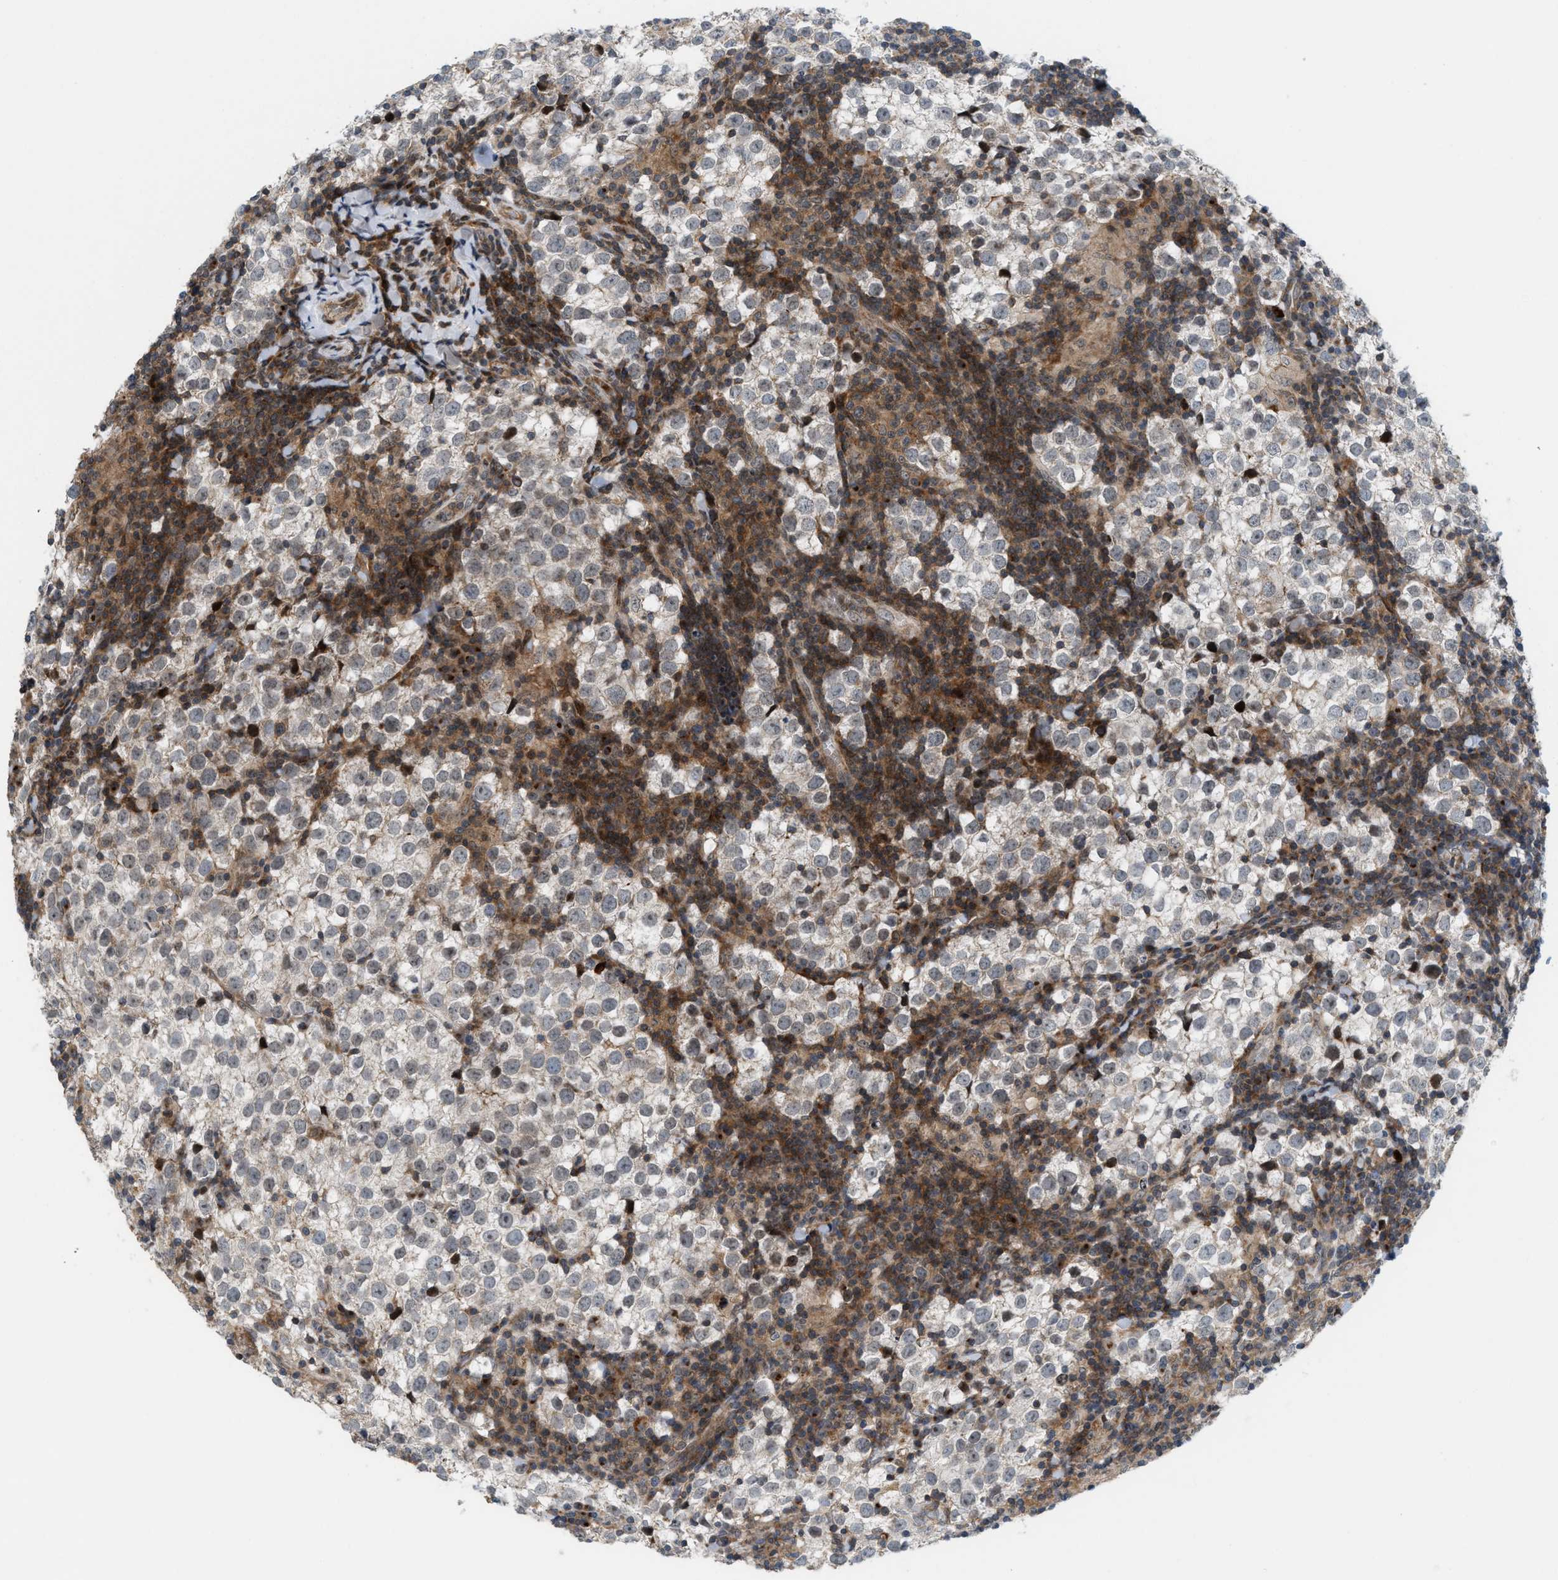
{"staining": {"intensity": "negative", "quantity": "none", "location": "none"}, "tissue": "testis cancer", "cell_type": "Tumor cells", "image_type": "cancer", "snomed": [{"axis": "morphology", "description": "Seminoma, NOS"}, {"axis": "morphology", "description": "Carcinoma, Embryonal, NOS"}, {"axis": "topography", "description": "Testis"}], "caption": "Testis cancer stained for a protein using immunohistochemistry (IHC) reveals no staining tumor cells.", "gene": "DIPK1A", "patient": {"sex": "male", "age": 36}}